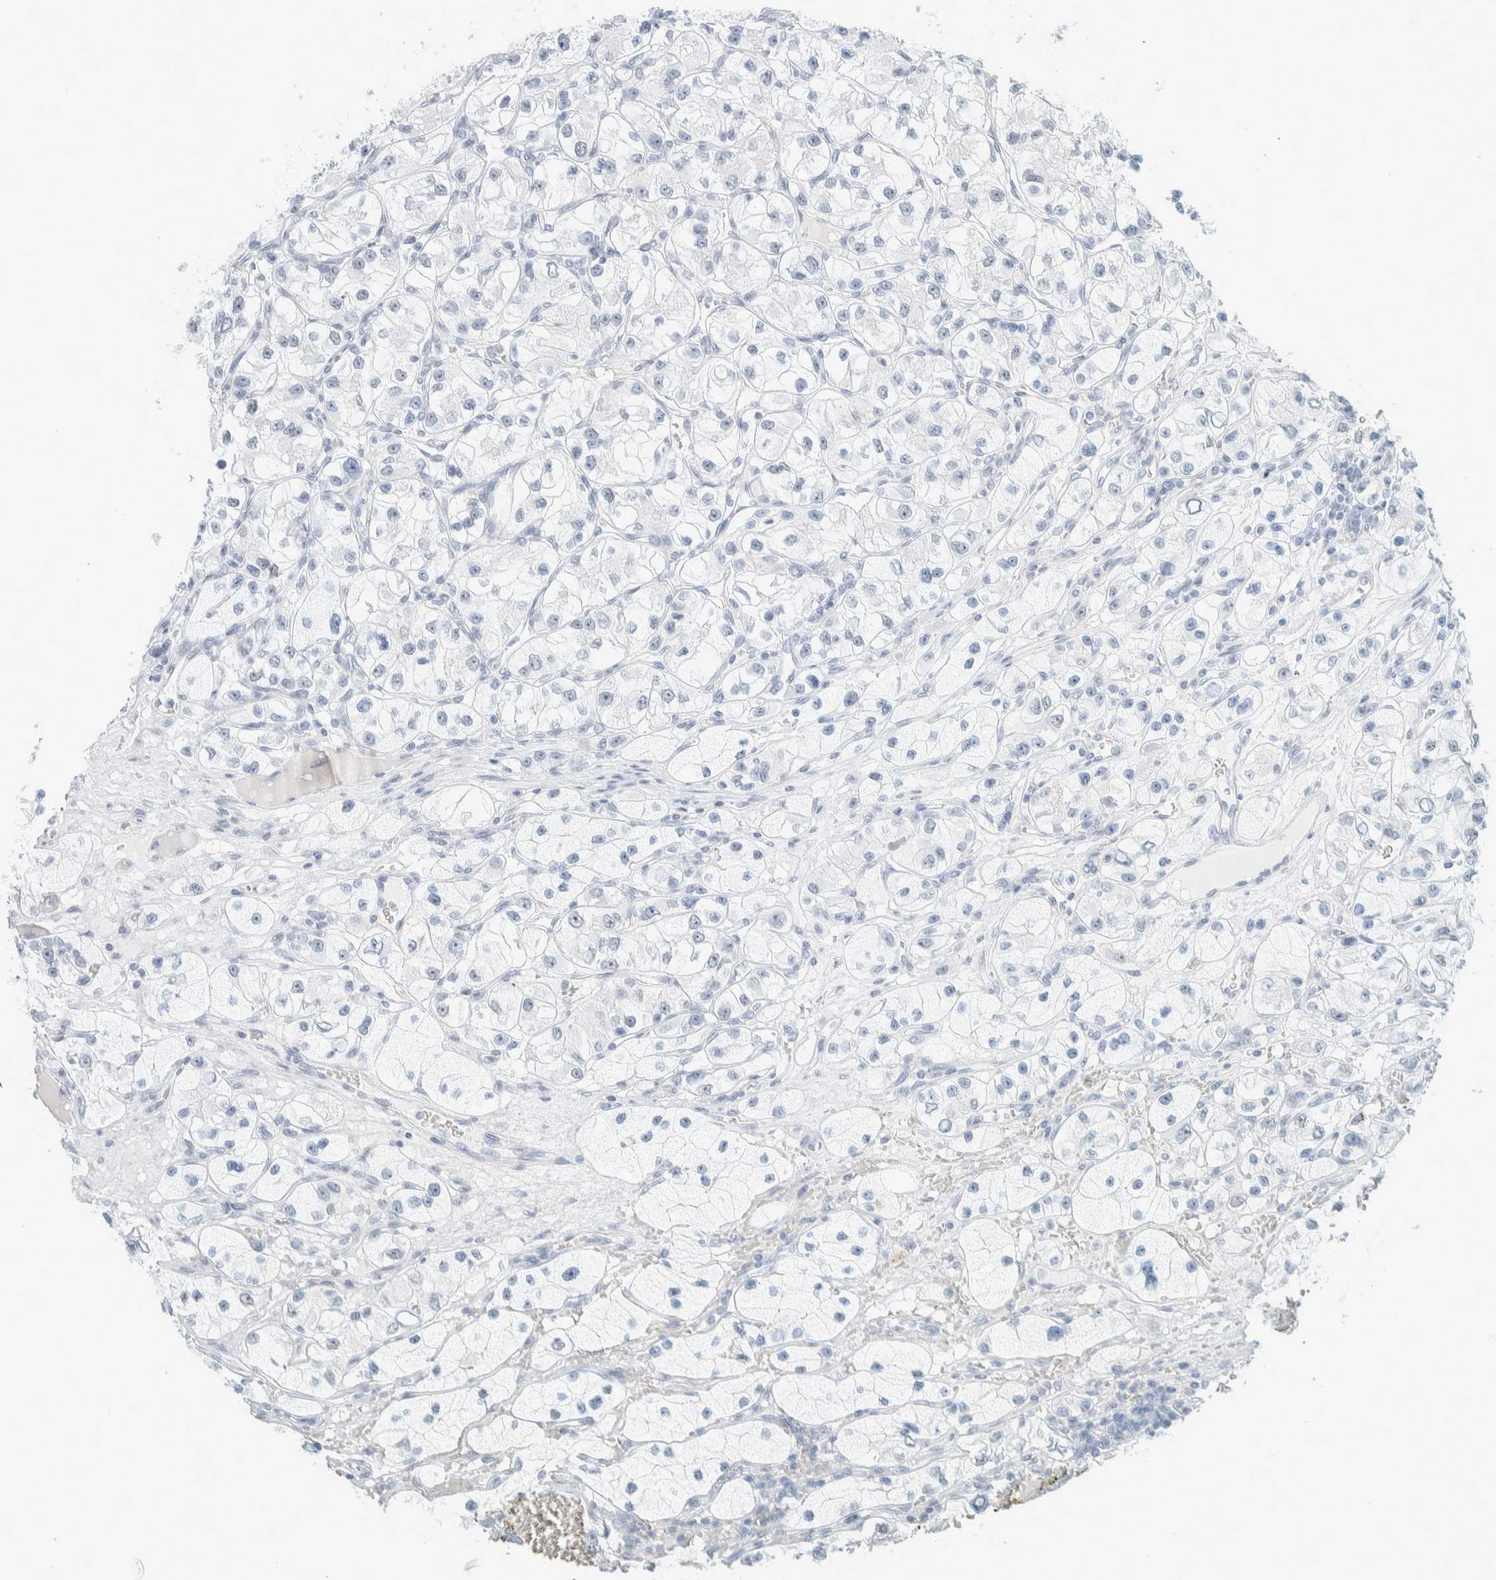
{"staining": {"intensity": "negative", "quantity": "none", "location": "none"}, "tissue": "renal cancer", "cell_type": "Tumor cells", "image_type": "cancer", "snomed": [{"axis": "morphology", "description": "Adenocarcinoma, NOS"}, {"axis": "topography", "description": "Kidney"}], "caption": "The histopathology image displays no significant expression in tumor cells of adenocarcinoma (renal).", "gene": "CDH17", "patient": {"sex": "female", "age": 57}}